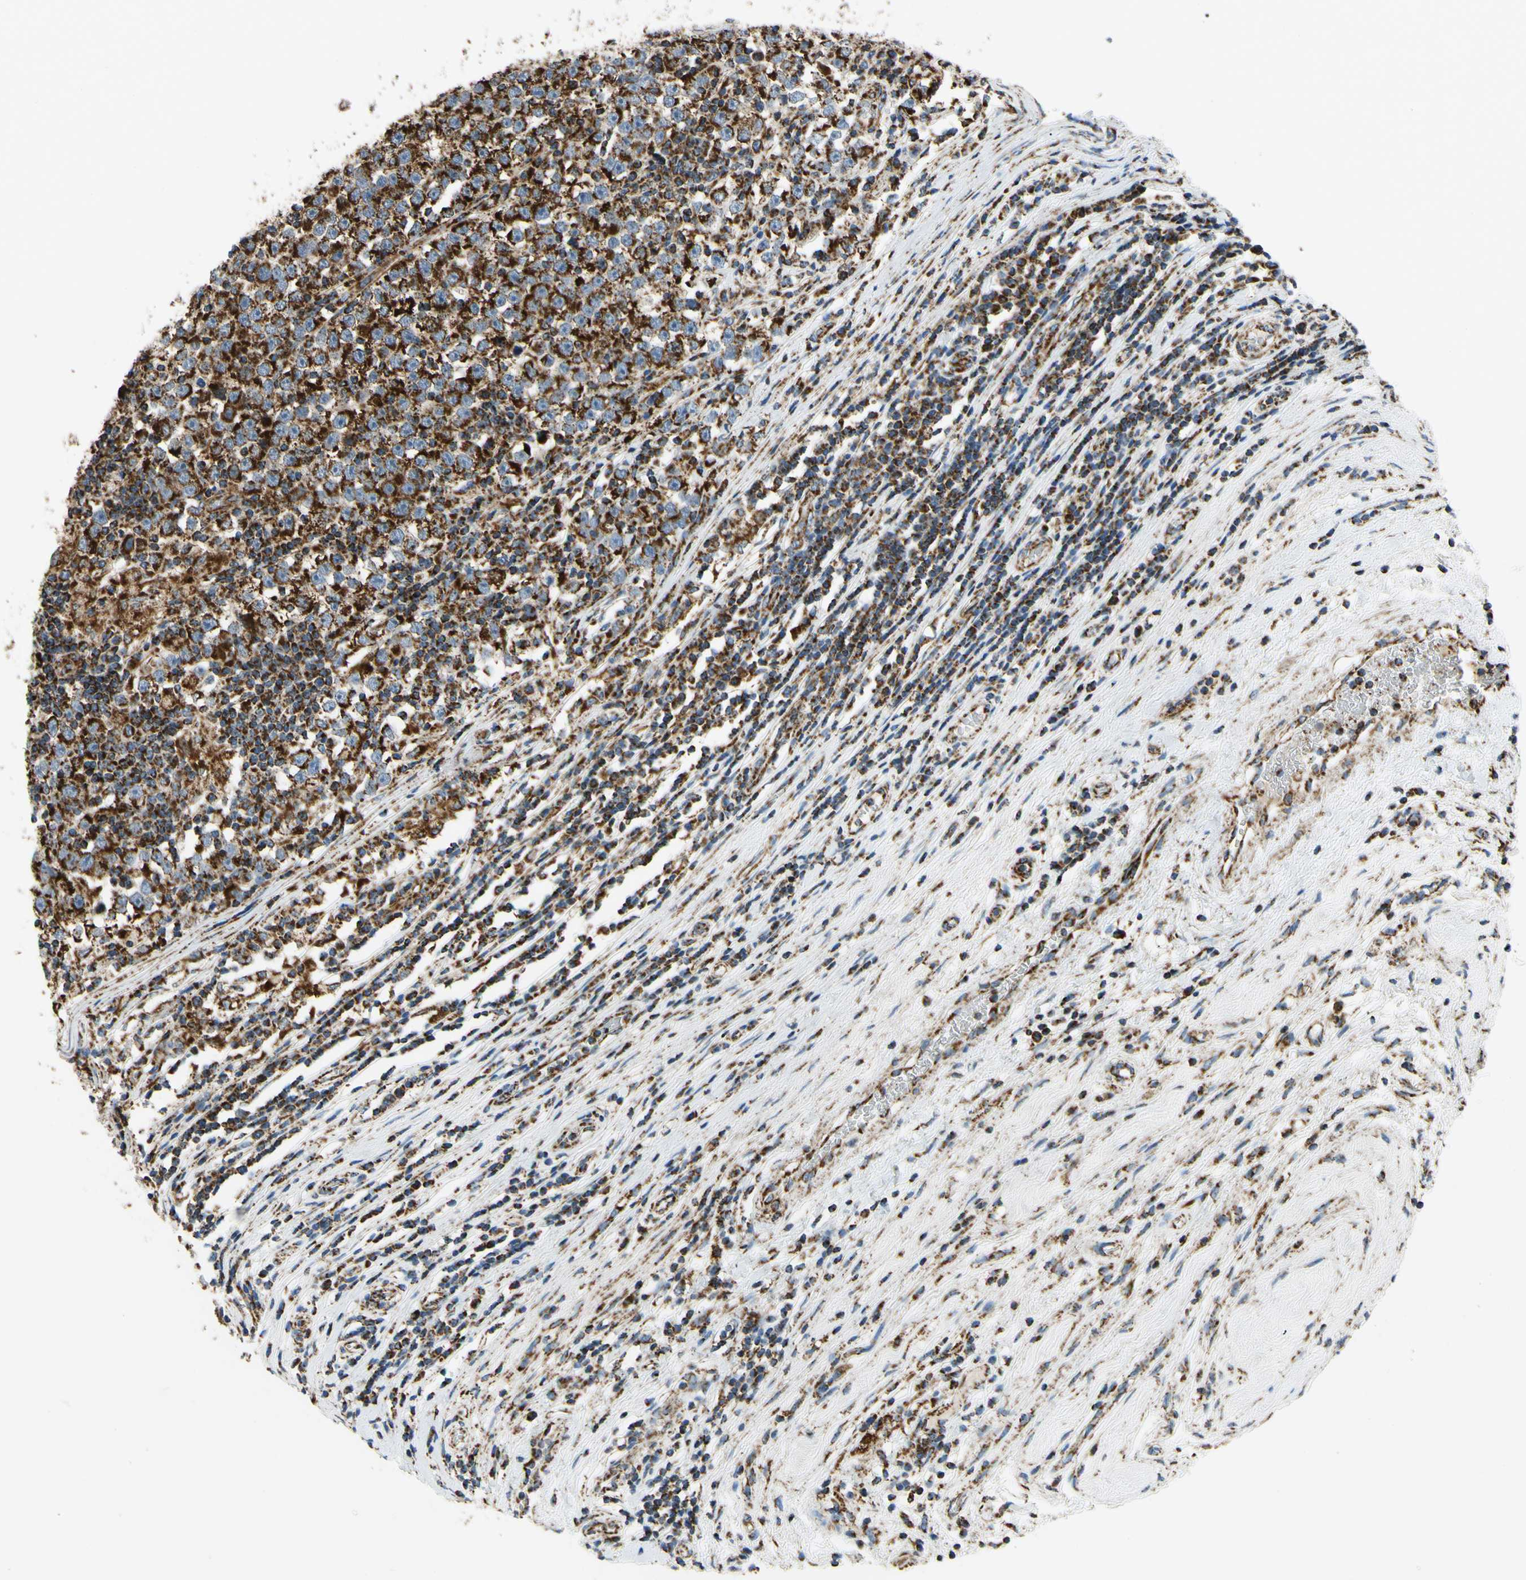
{"staining": {"intensity": "strong", "quantity": ">75%", "location": "cytoplasmic/membranous"}, "tissue": "testis cancer", "cell_type": "Tumor cells", "image_type": "cancer", "snomed": [{"axis": "morphology", "description": "Seminoma, NOS"}, {"axis": "topography", "description": "Testis"}], "caption": "A high-resolution photomicrograph shows immunohistochemistry (IHC) staining of testis seminoma, which demonstrates strong cytoplasmic/membranous expression in approximately >75% of tumor cells. Ihc stains the protein of interest in brown and the nuclei are stained blue.", "gene": "MAVS", "patient": {"sex": "male", "age": 43}}